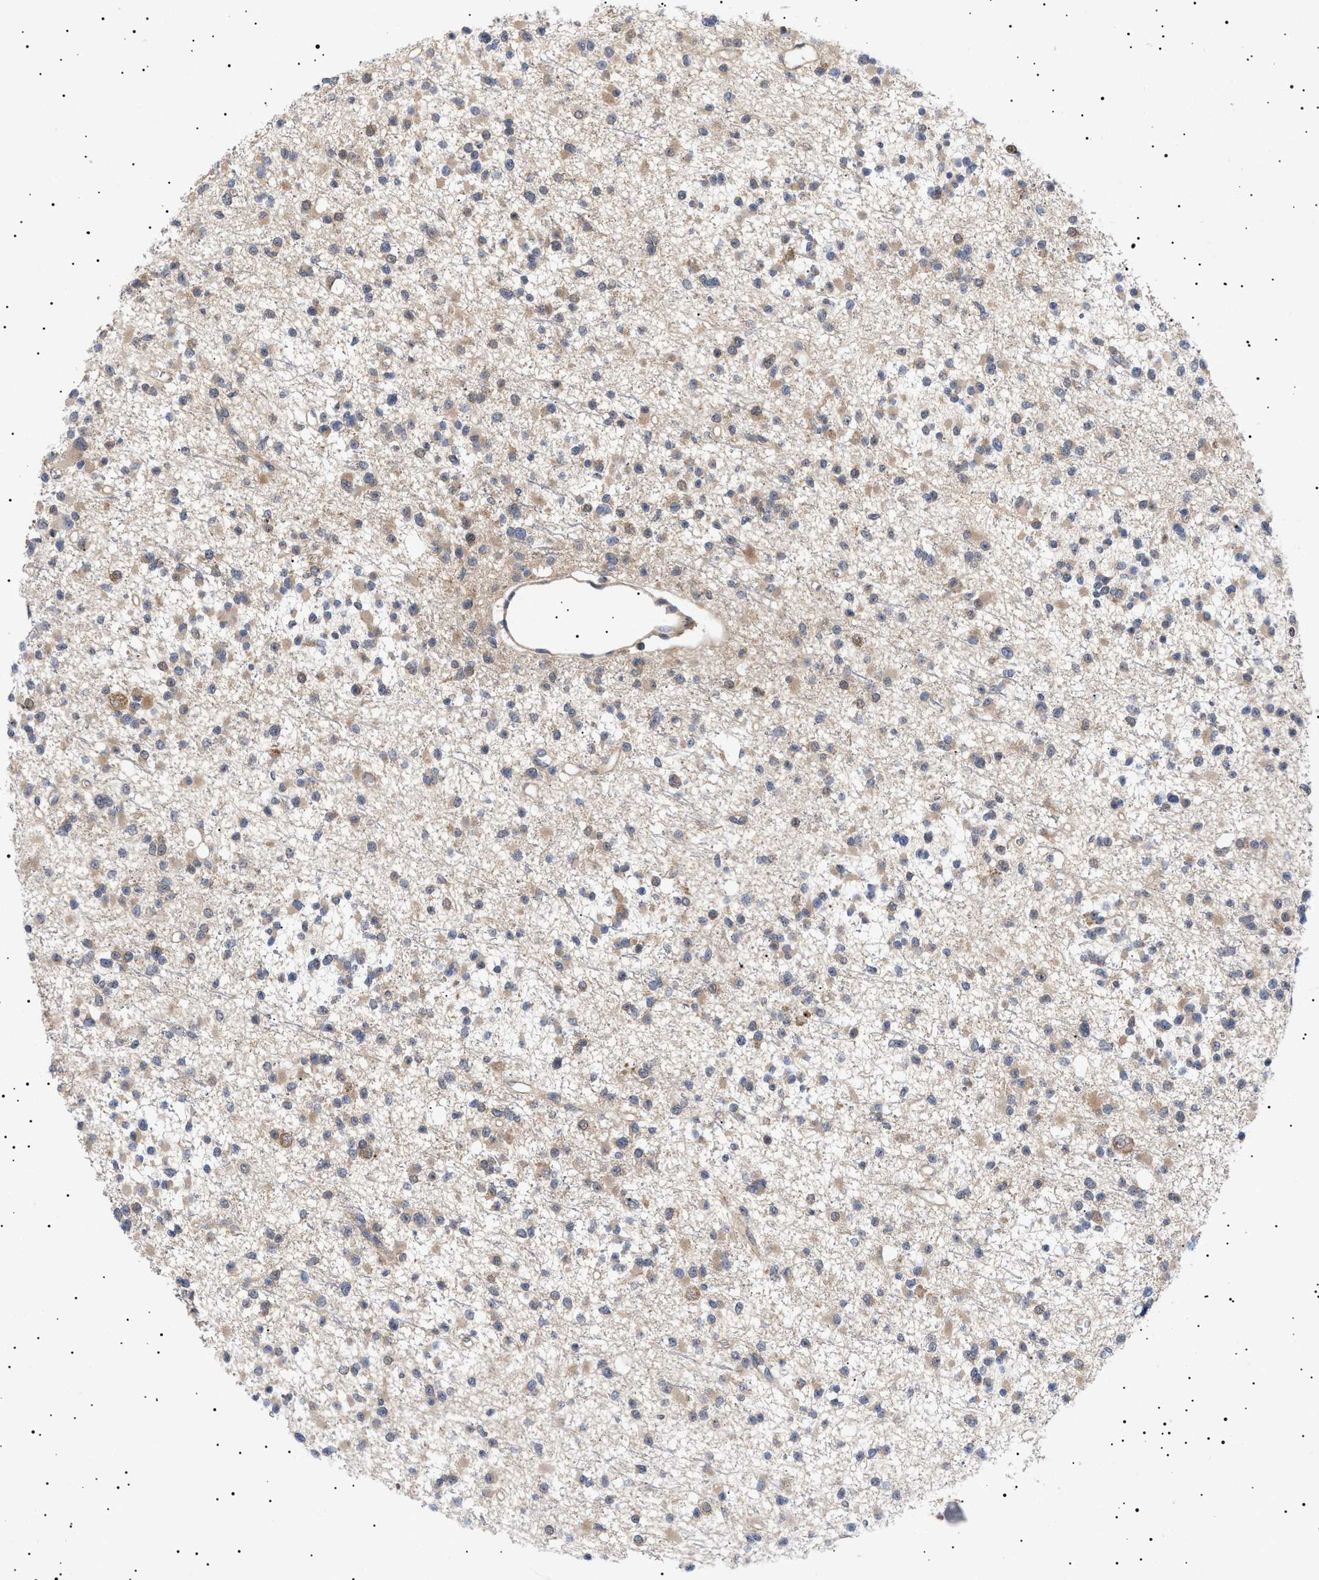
{"staining": {"intensity": "weak", "quantity": "25%-75%", "location": "cytoplasmic/membranous"}, "tissue": "glioma", "cell_type": "Tumor cells", "image_type": "cancer", "snomed": [{"axis": "morphology", "description": "Glioma, malignant, Low grade"}, {"axis": "topography", "description": "Brain"}], "caption": "Glioma stained for a protein (brown) displays weak cytoplasmic/membranous positive staining in about 25%-75% of tumor cells.", "gene": "NPLOC4", "patient": {"sex": "female", "age": 22}}